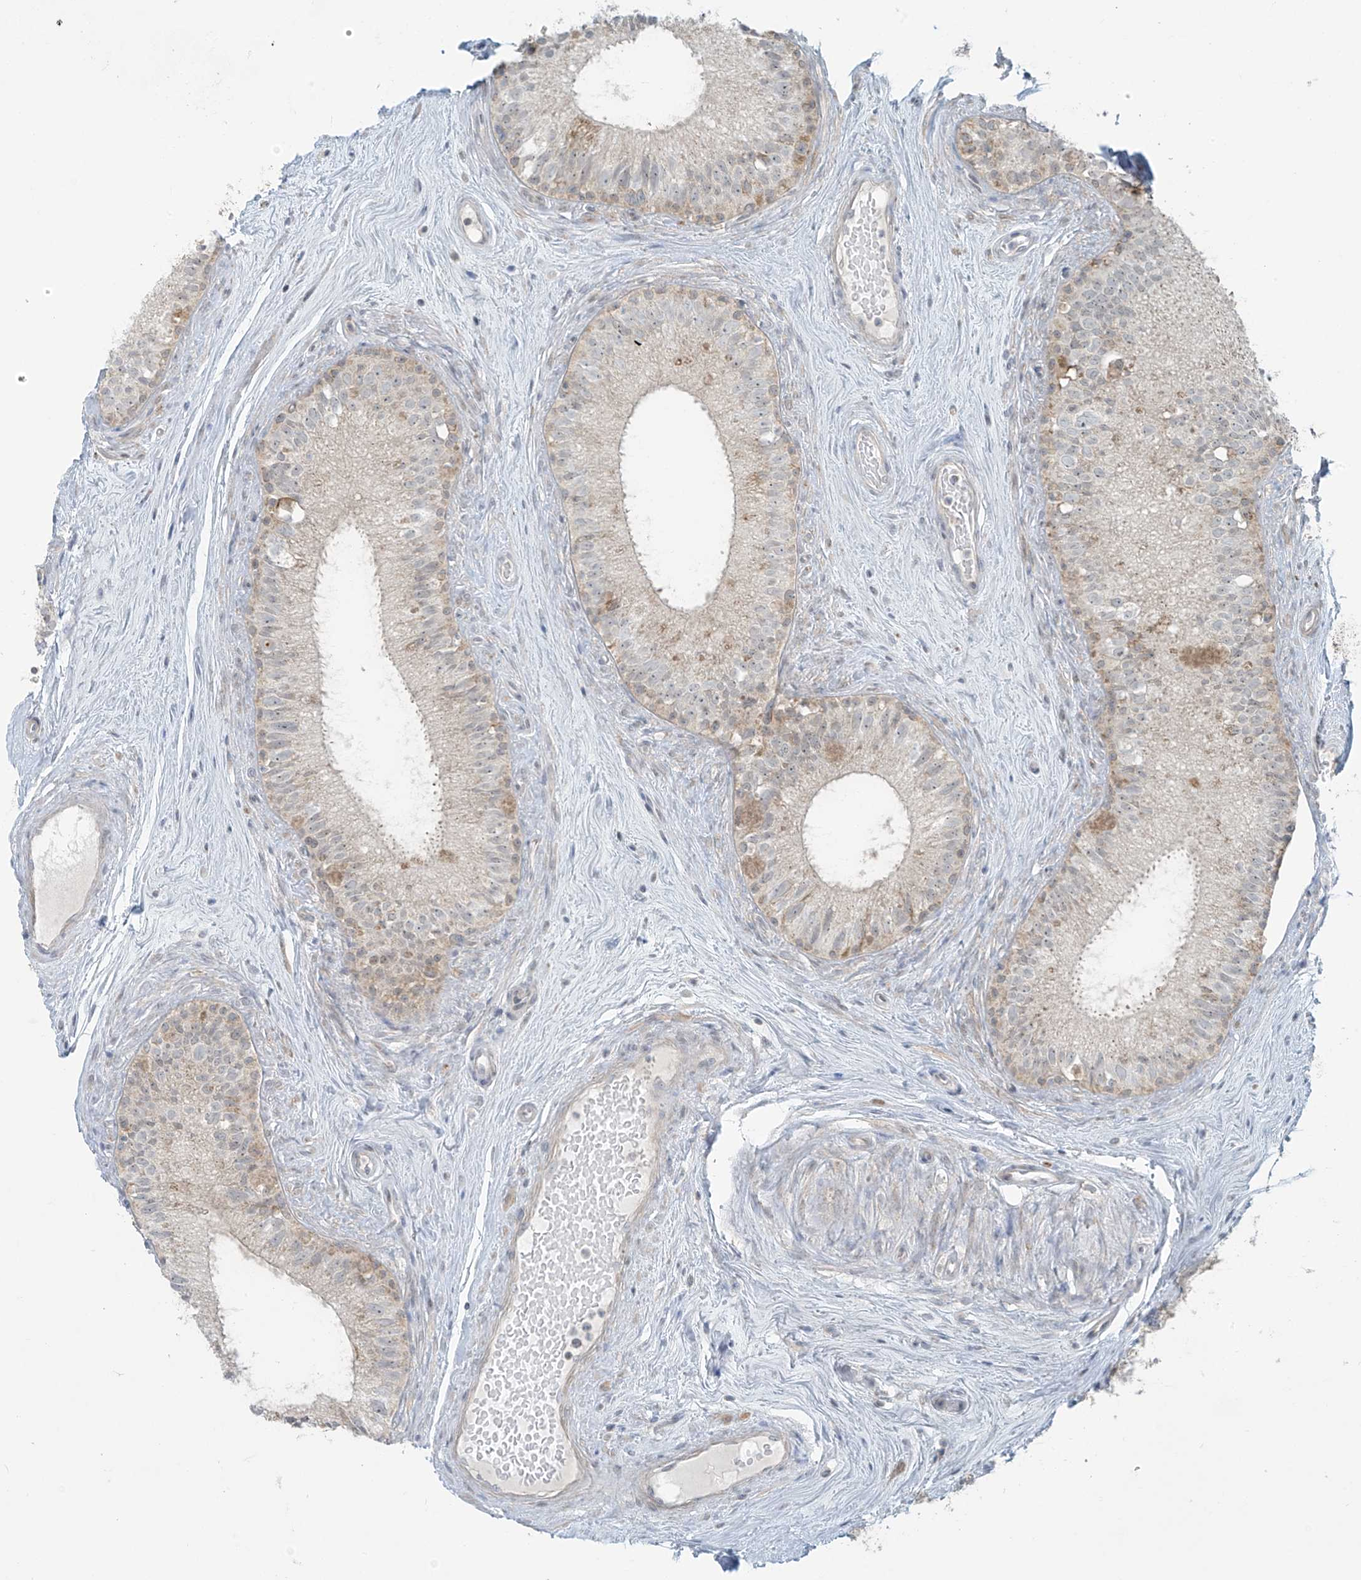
{"staining": {"intensity": "weak", "quantity": "25%-75%", "location": "cytoplasmic/membranous"}, "tissue": "epididymis", "cell_type": "Glandular cells", "image_type": "normal", "snomed": [{"axis": "morphology", "description": "Normal tissue, NOS"}, {"axis": "topography", "description": "Epididymis"}], "caption": "Approximately 25%-75% of glandular cells in normal human epididymis display weak cytoplasmic/membranous protein positivity as visualized by brown immunohistochemical staining.", "gene": "HDDC2", "patient": {"sex": "male", "age": 71}}